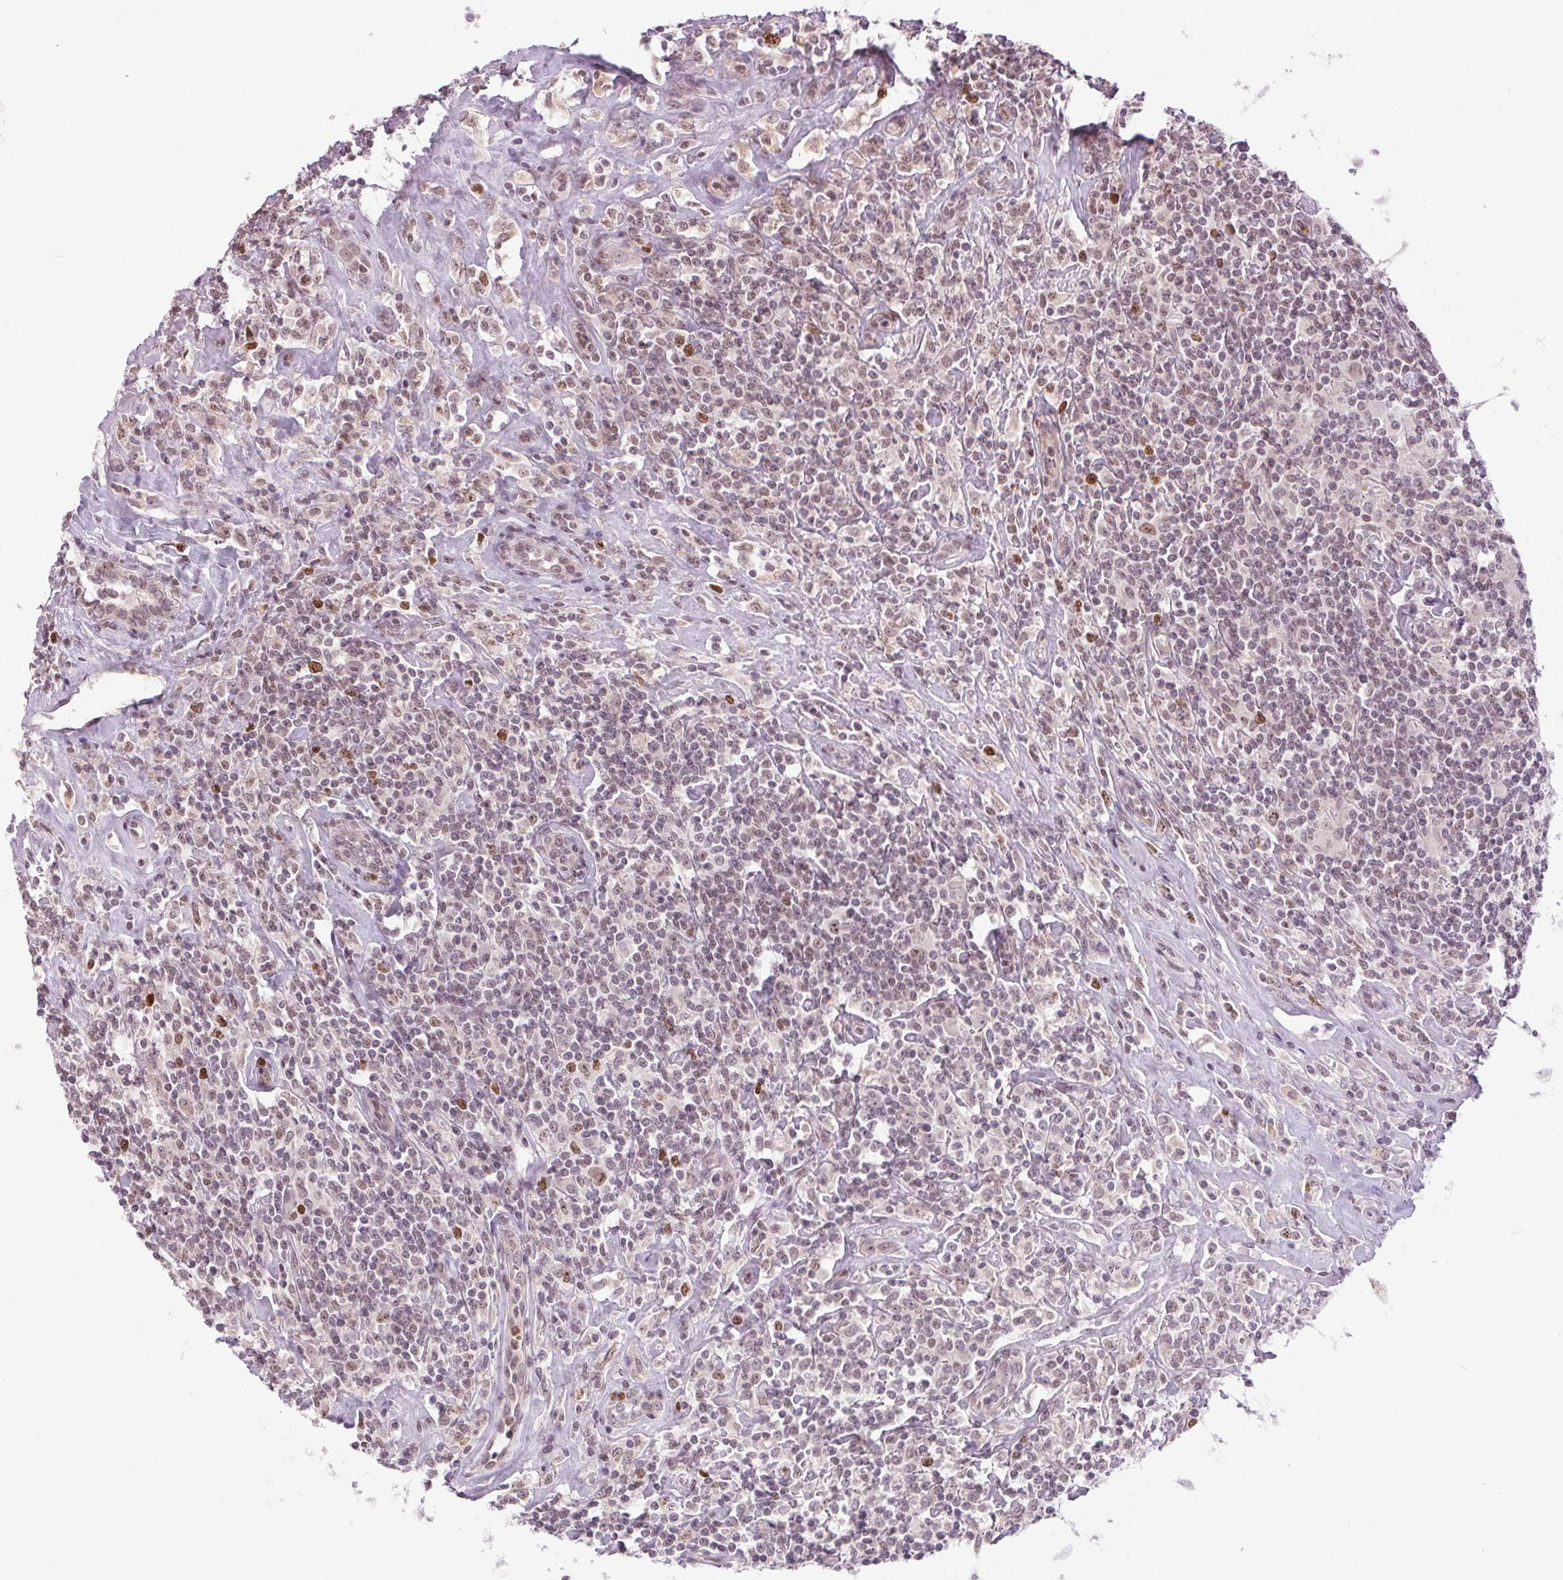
{"staining": {"intensity": "negative", "quantity": "none", "location": "none"}, "tissue": "lymphoma", "cell_type": "Tumor cells", "image_type": "cancer", "snomed": [{"axis": "morphology", "description": "Hodgkin's disease, NOS"}, {"axis": "morphology", "description": "Hodgkin's lymphoma, nodular sclerosis"}, {"axis": "topography", "description": "Lymph node"}], "caption": "This is a micrograph of immunohistochemistry (IHC) staining of lymphoma, which shows no positivity in tumor cells.", "gene": "SMIM6", "patient": {"sex": "female", "age": 10}}